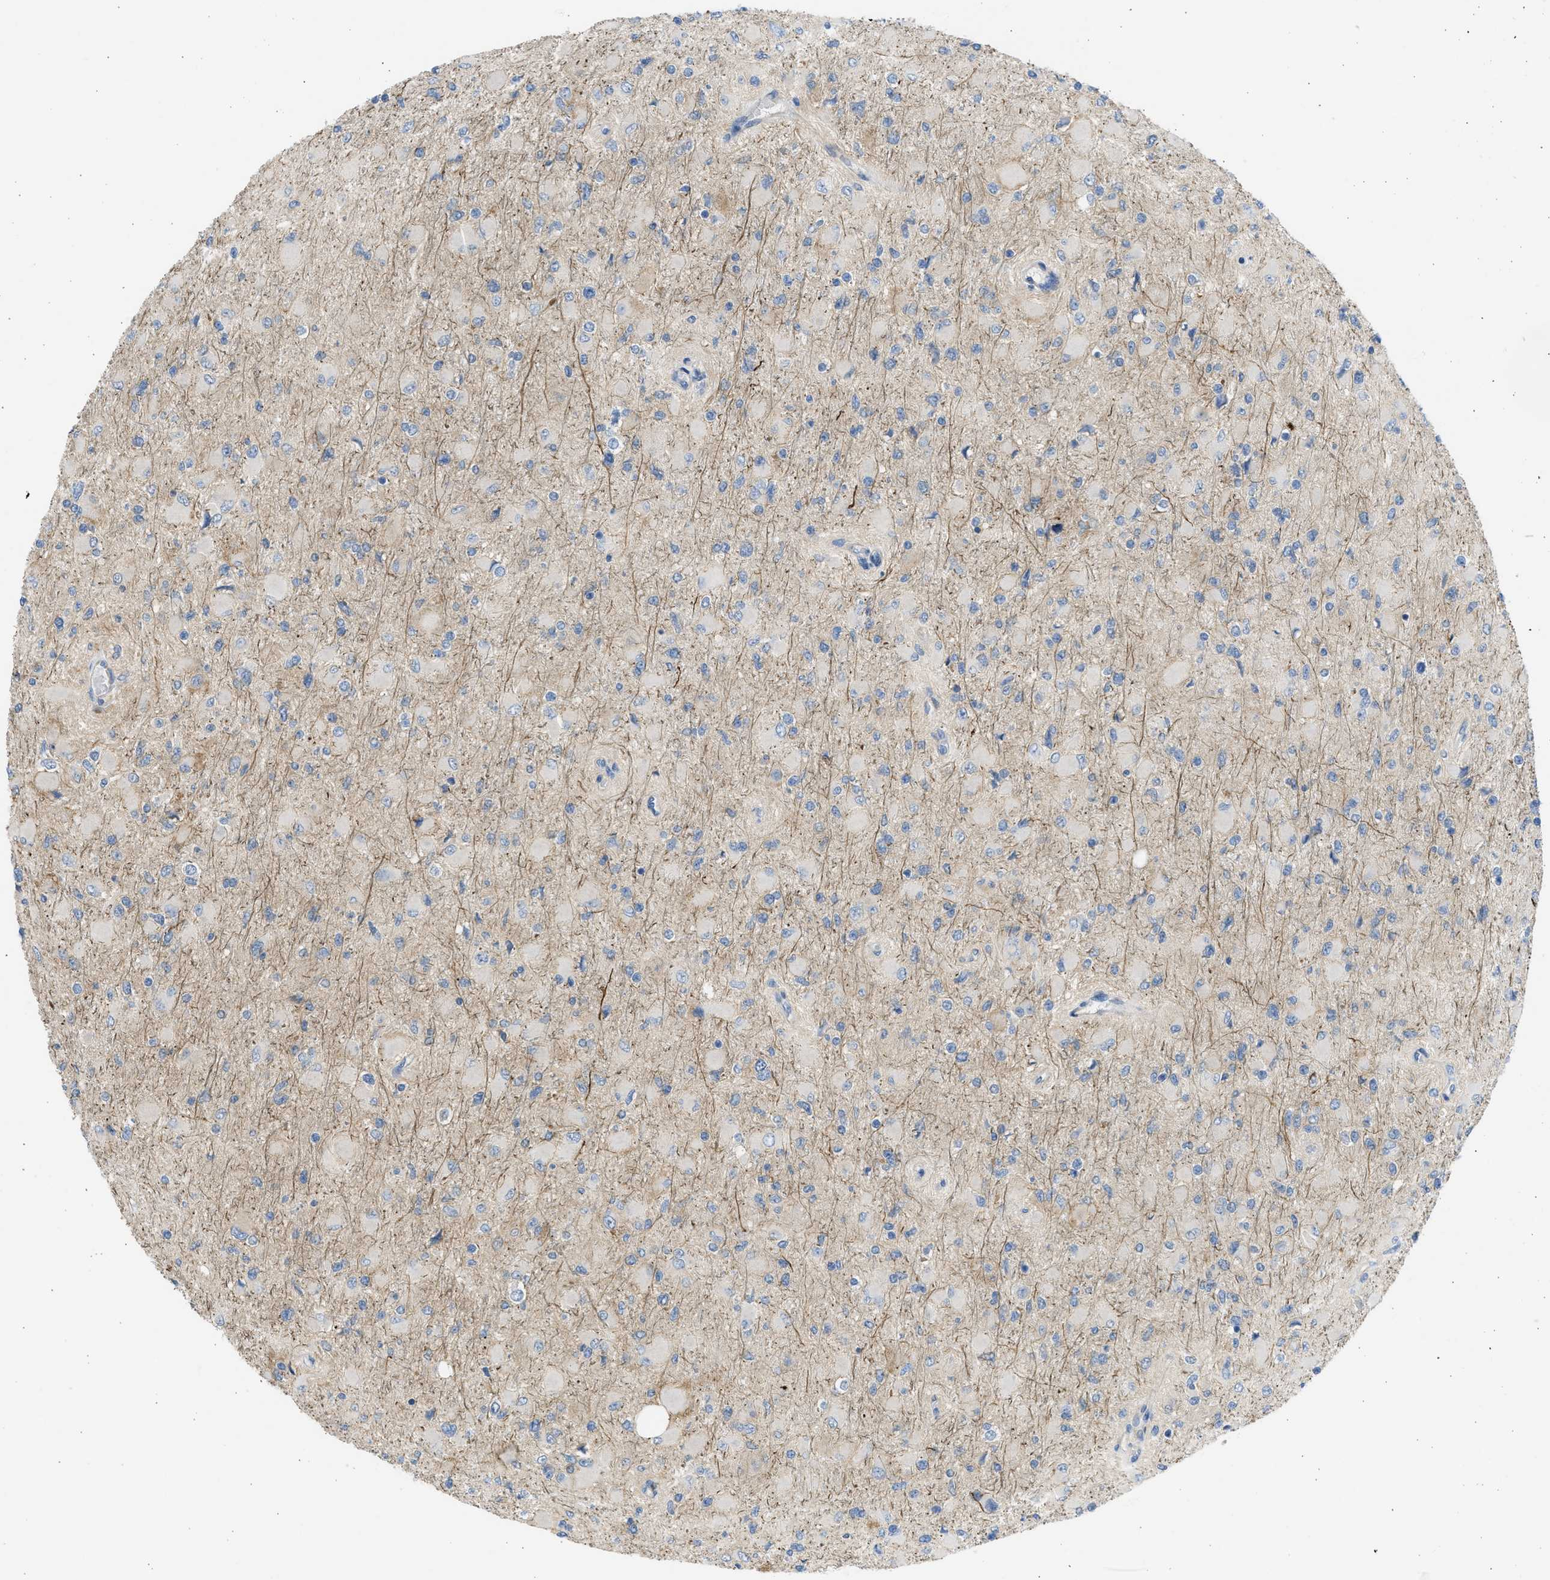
{"staining": {"intensity": "negative", "quantity": "none", "location": "none"}, "tissue": "glioma", "cell_type": "Tumor cells", "image_type": "cancer", "snomed": [{"axis": "morphology", "description": "Glioma, malignant, High grade"}, {"axis": "topography", "description": "Cerebral cortex"}], "caption": "Immunohistochemistry micrograph of human glioma stained for a protein (brown), which displays no positivity in tumor cells.", "gene": "PCNX3", "patient": {"sex": "female", "age": 36}}